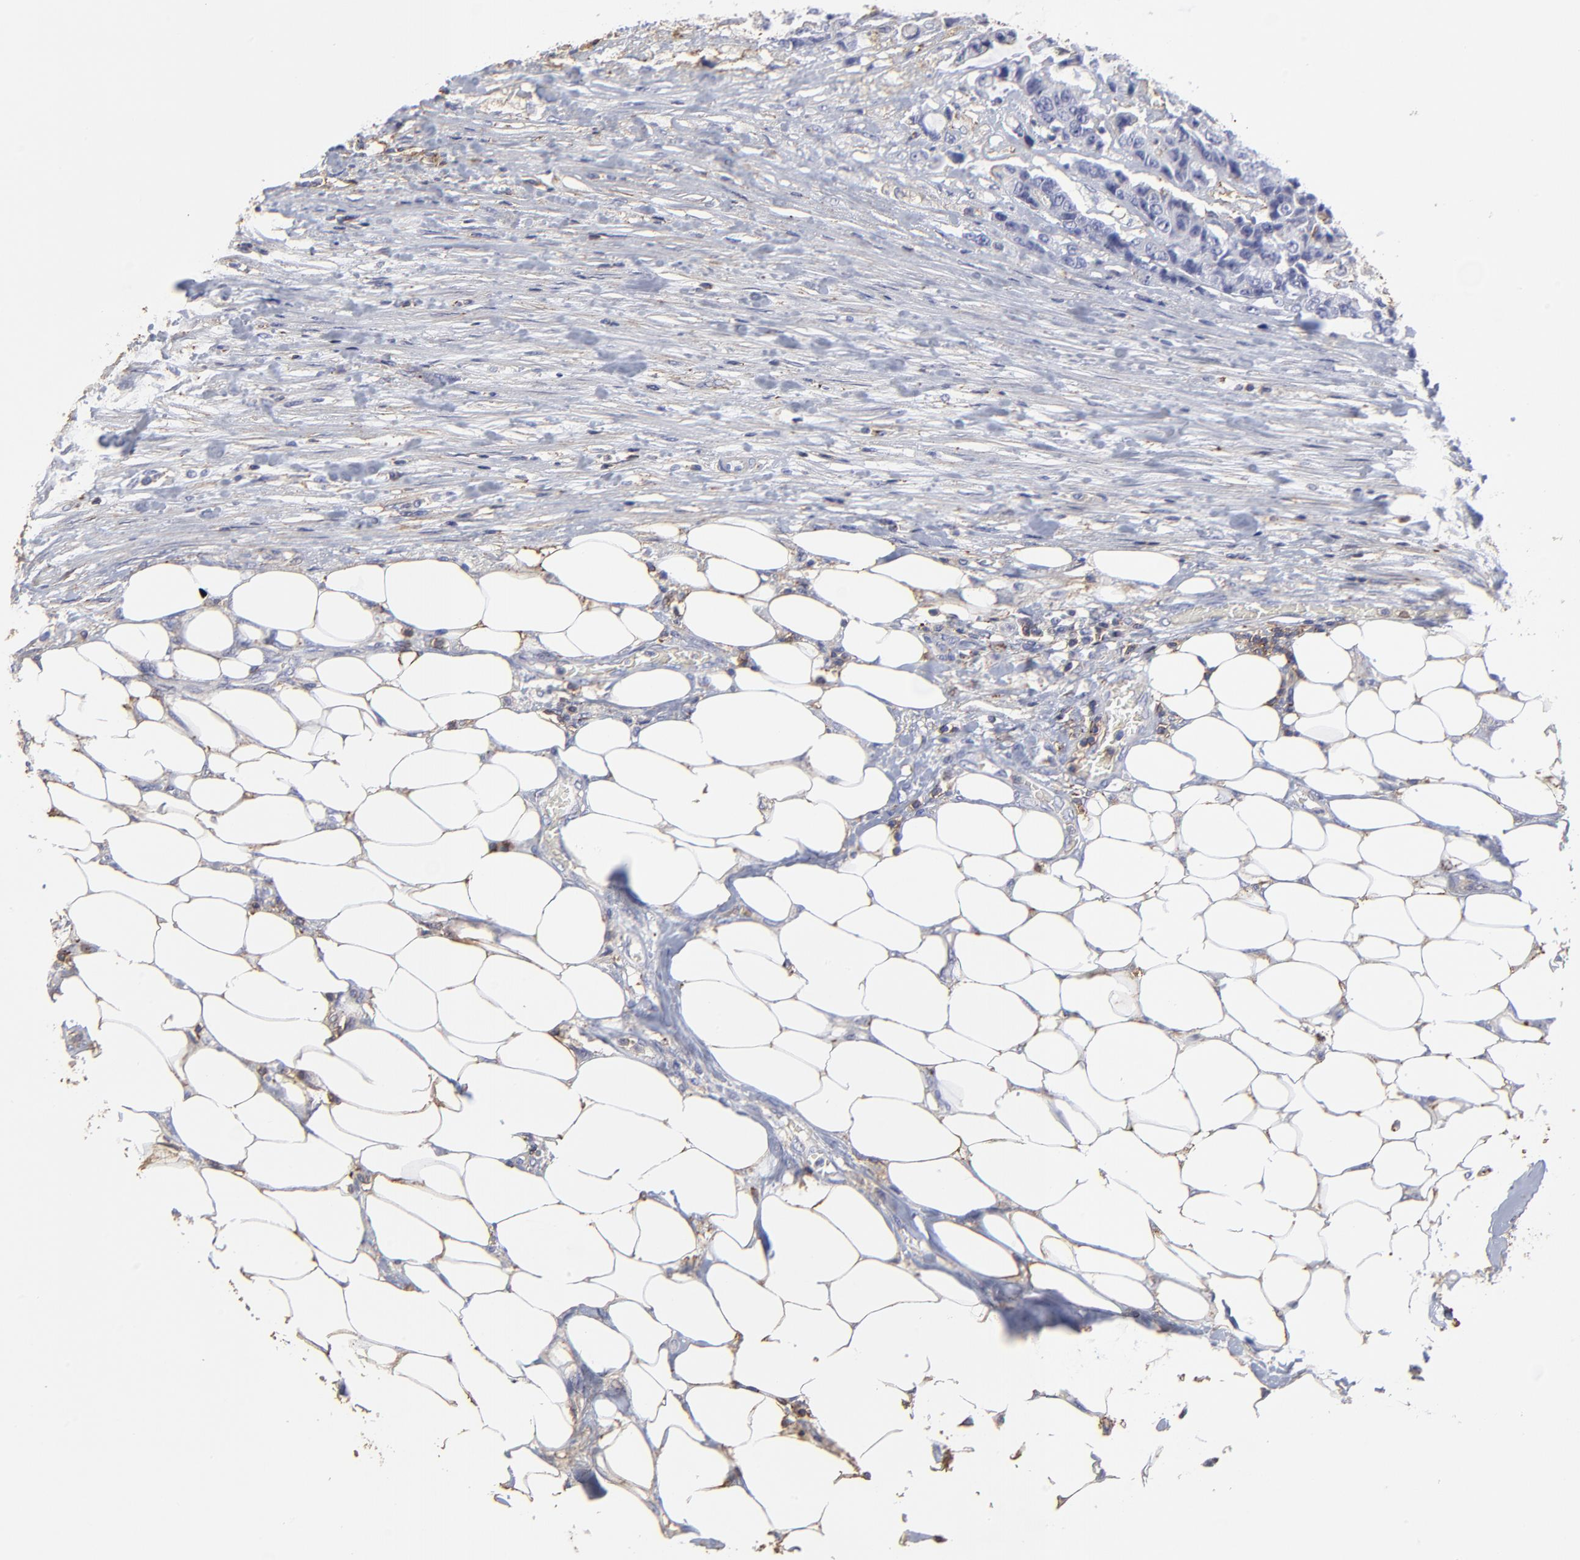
{"staining": {"intensity": "negative", "quantity": "none", "location": "none"}, "tissue": "colorectal cancer", "cell_type": "Tumor cells", "image_type": "cancer", "snomed": [{"axis": "morphology", "description": "Adenocarcinoma, NOS"}, {"axis": "topography", "description": "Colon"}], "caption": "Human colorectal adenocarcinoma stained for a protein using immunohistochemistry (IHC) reveals no positivity in tumor cells.", "gene": "ANXA6", "patient": {"sex": "female", "age": 86}}